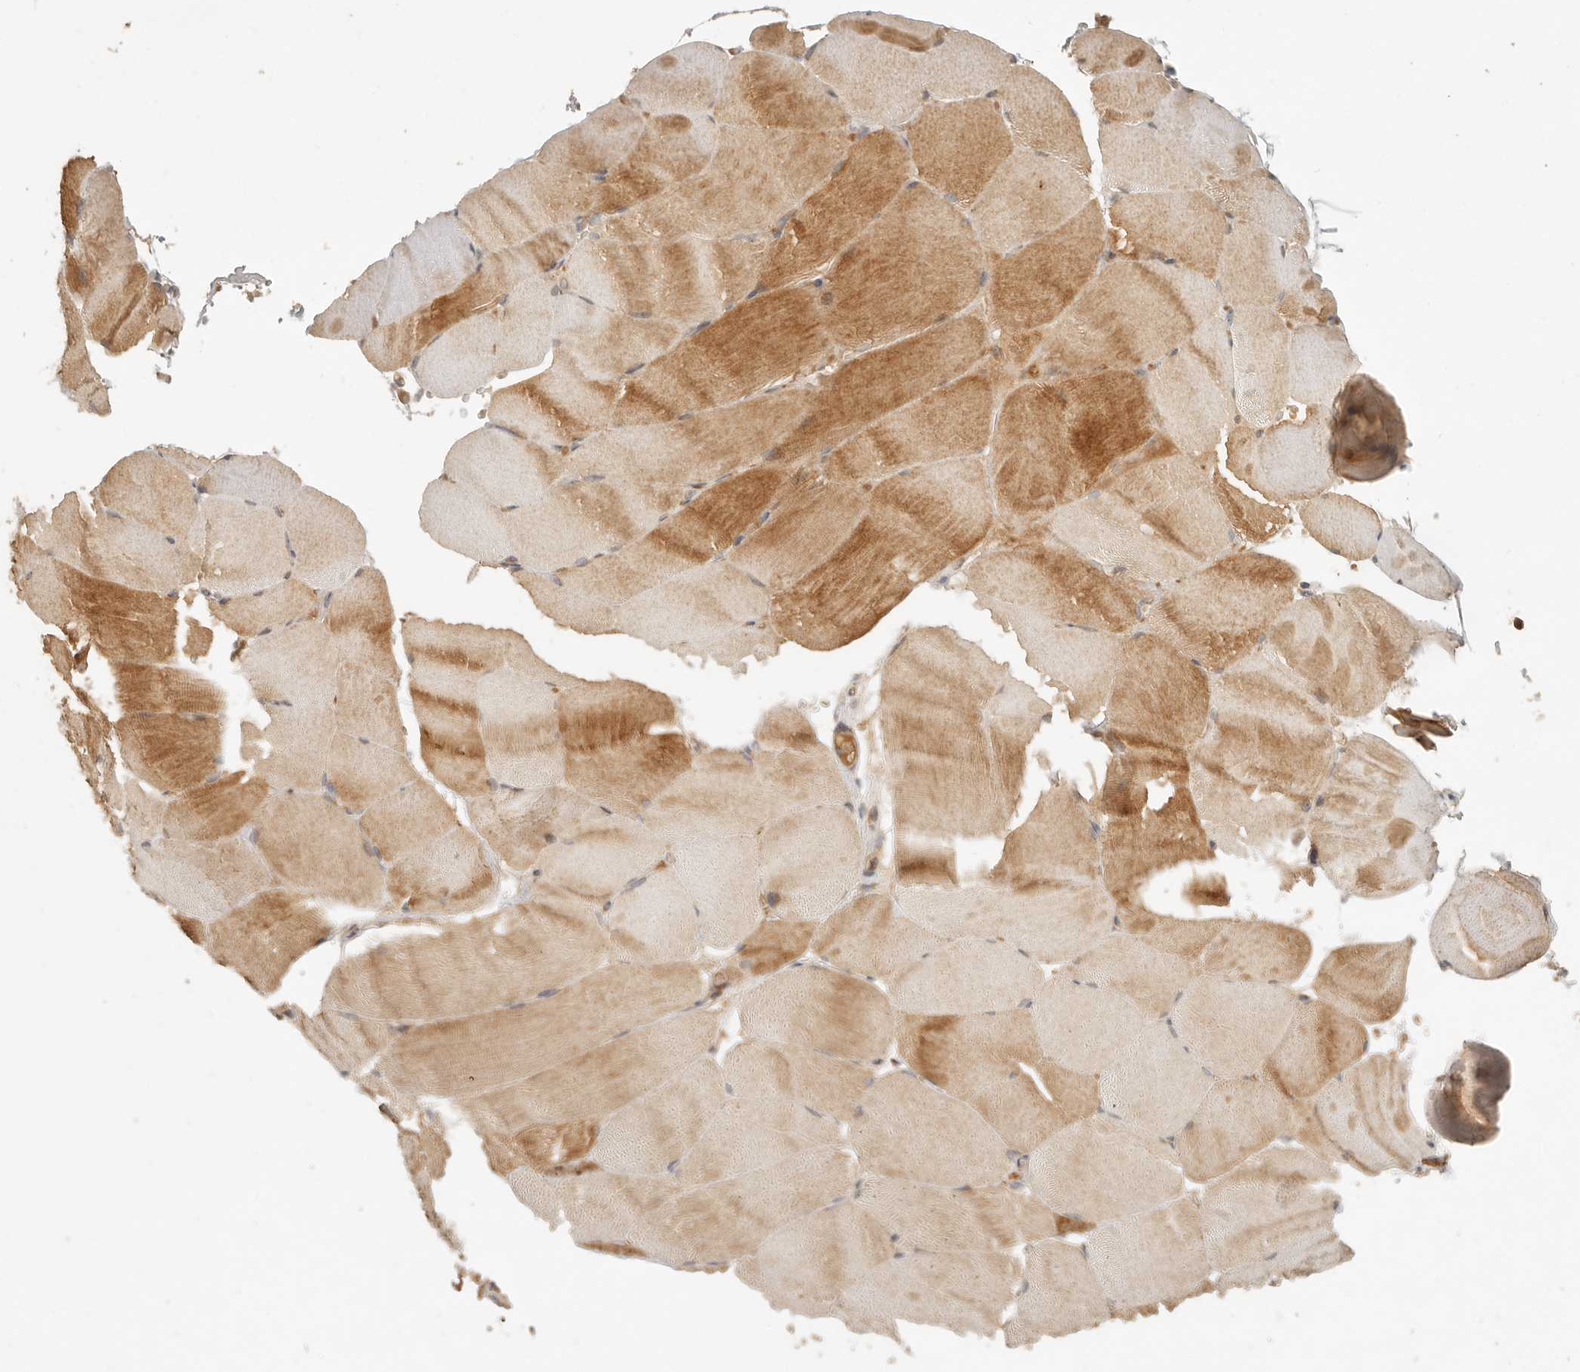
{"staining": {"intensity": "moderate", "quantity": ">75%", "location": "cytoplasmic/membranous"}, "tissue": "skeletal muscle", "cell_type": "Myocytes", "image_type": "normal", "snomed": [{"axis": "morphology", "description": "Normal tissue, NOS"}, {"axis": "topography", "description": "Skeletal muscle"}, {"axis": "topography", "description": "Parathyroid gland"}], "caption": "The image reveals staining of unremarkable skeletal muscle, revealing moderate cytoplasmic/membranous protein positivity (brown color) within myocytes.", "gene": "ANKRD61", "patient": {"sex": "female", "age": 37}}